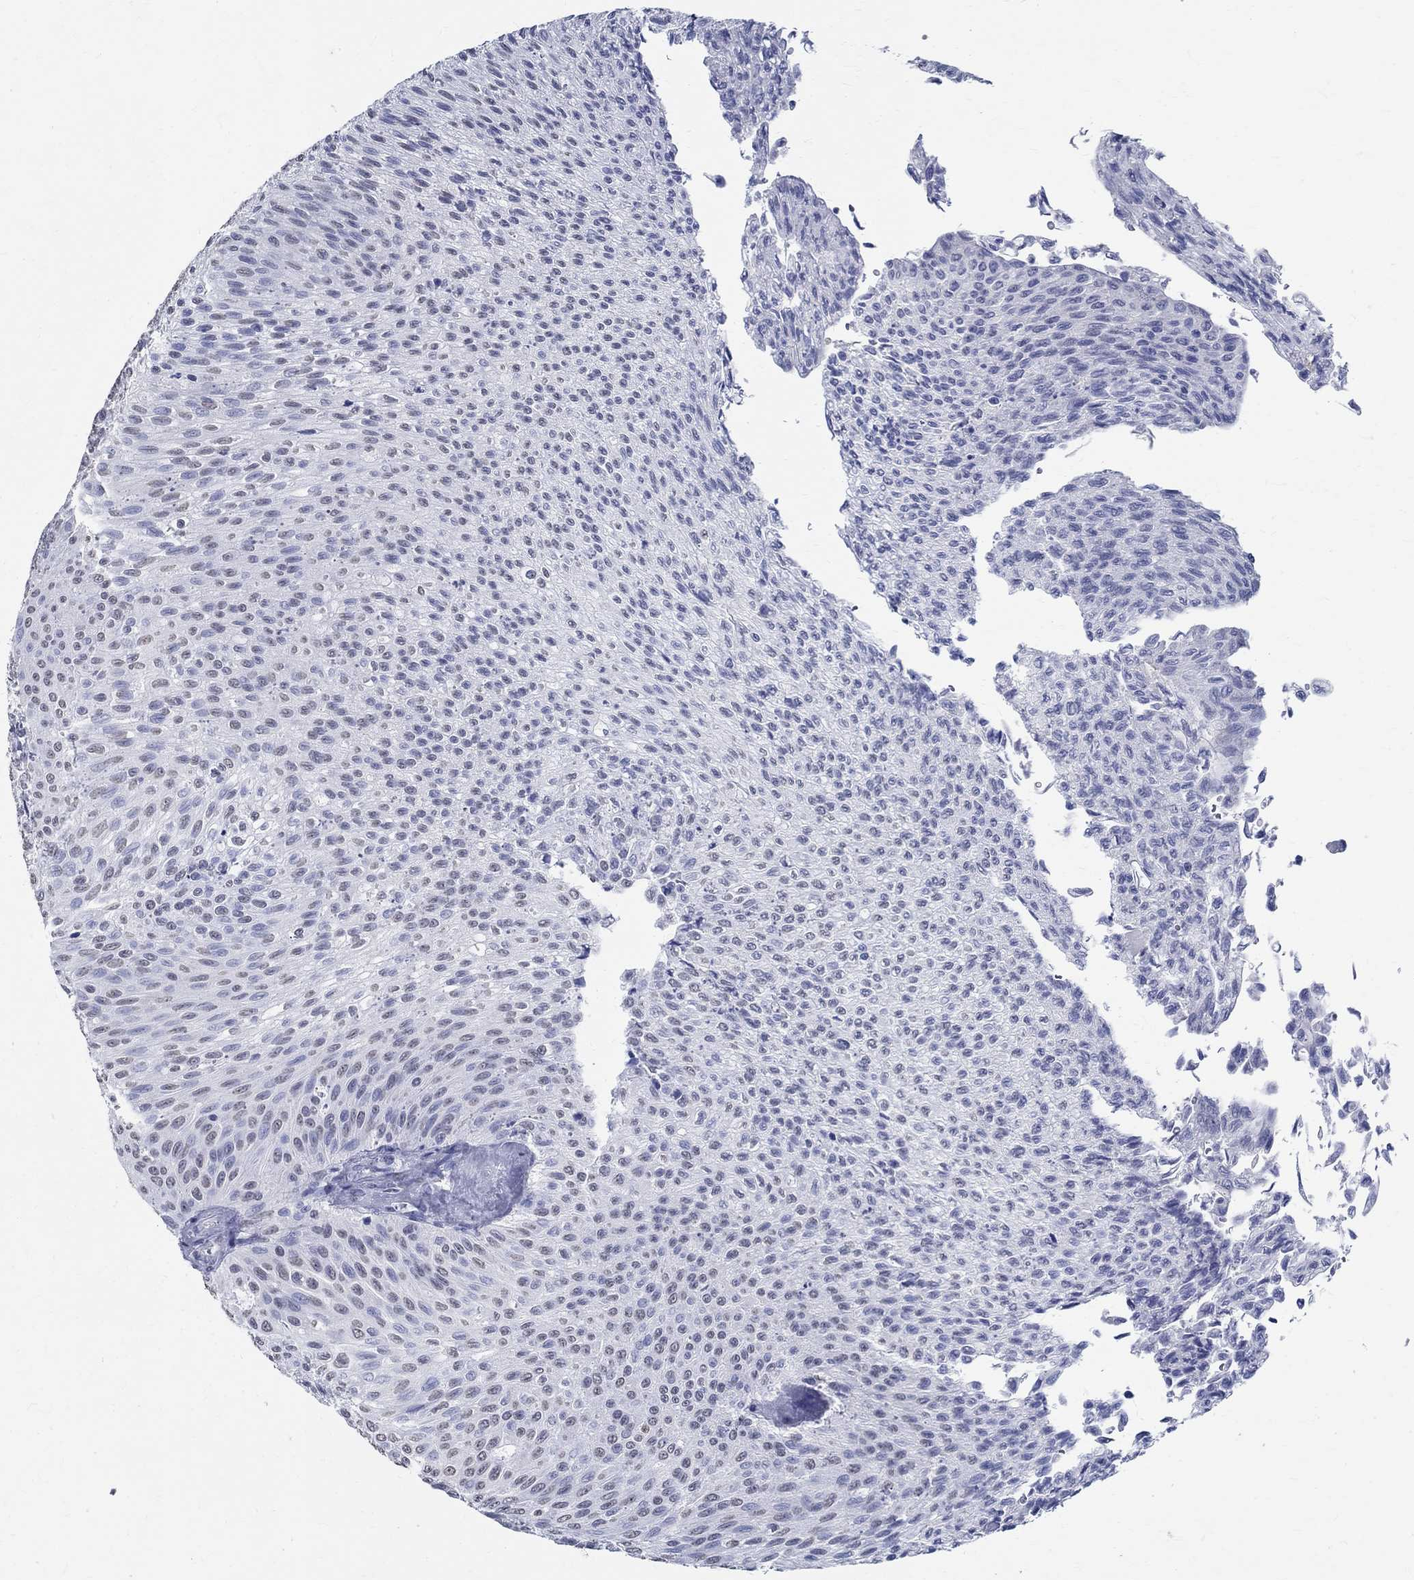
{"staining": {"intensity": "negative", "quantity": "none", "location": "none"}, "tissue": "urothelial cancer", "cell_type": "Tumor cells", "image_type": "cancer", "snomed": [{"axis": "morphology", "description": "Urothelial carcinoma, Low grade"}, {"axis": "topography", "description": "Ureter, NOS"}, {"axis": "topography", "description": "Urinary bladder"}], "caption": "Tumor cells are negative for brown protein staining in urothelial cancer.", "gene": "TSPAN16", "patient": {"sex": "male", "age": 78}}